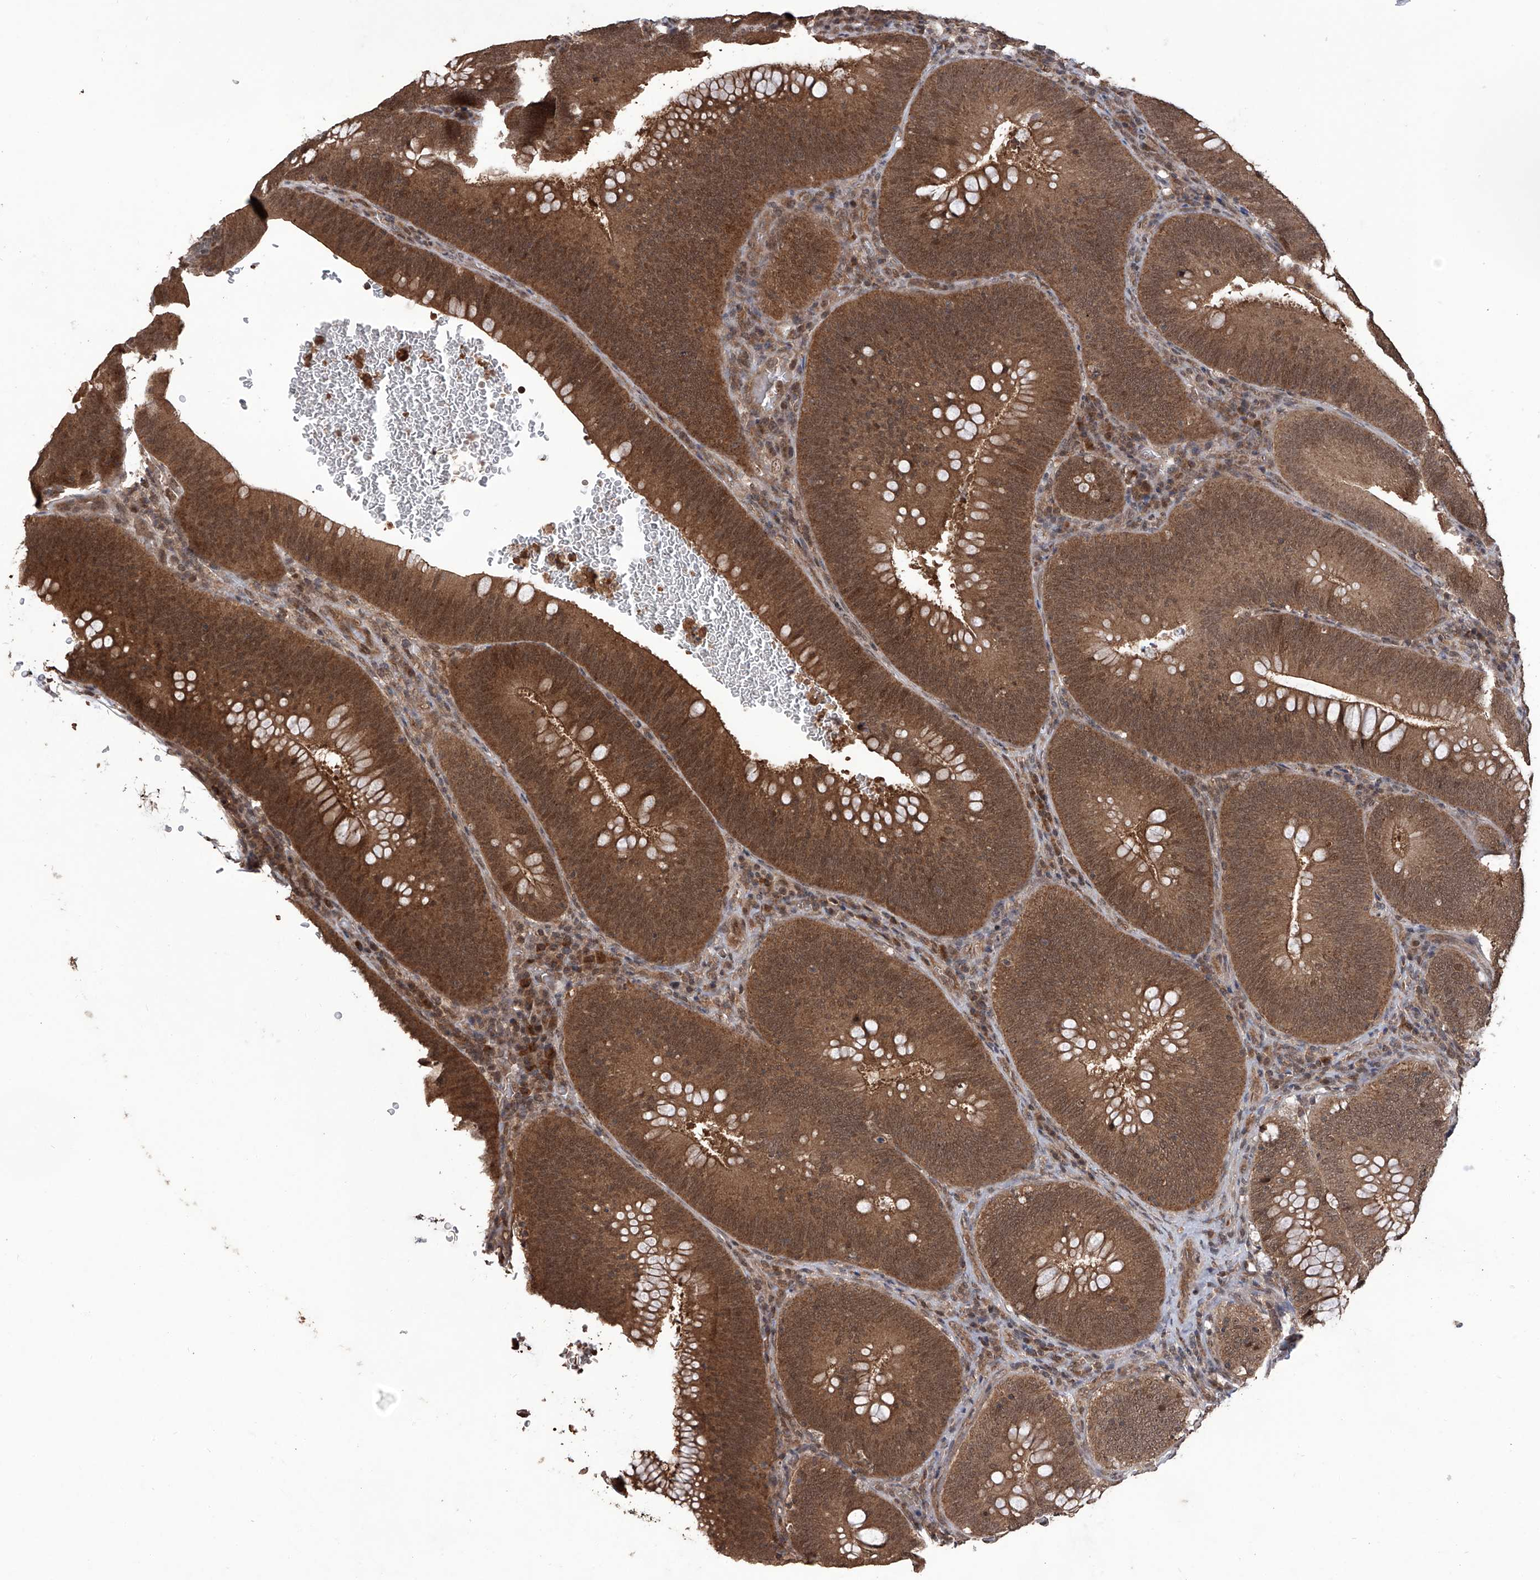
{"staining": {"intensity": "strong", "quantity": ">75%", "location": "cytoplasmic/membranous,nuclear"}, "tissue": "colorectal cancer", "cell_type": "Tumor cells", "image_type": "cancer", "snomed": [{"axis": "morphology", "description": "Normal tissue, NOS"}, {"axis": "topography", "description": "Colon"}], "caption": "Immunohistochemical staining of human colorectal cancer exhibits high levels of strong cytoplasmic/membranous and nuclear protein staining in about >75% of tumor cells.", "gene": "LYSMD4", "patient": {"sex": "female", "age": 82}}